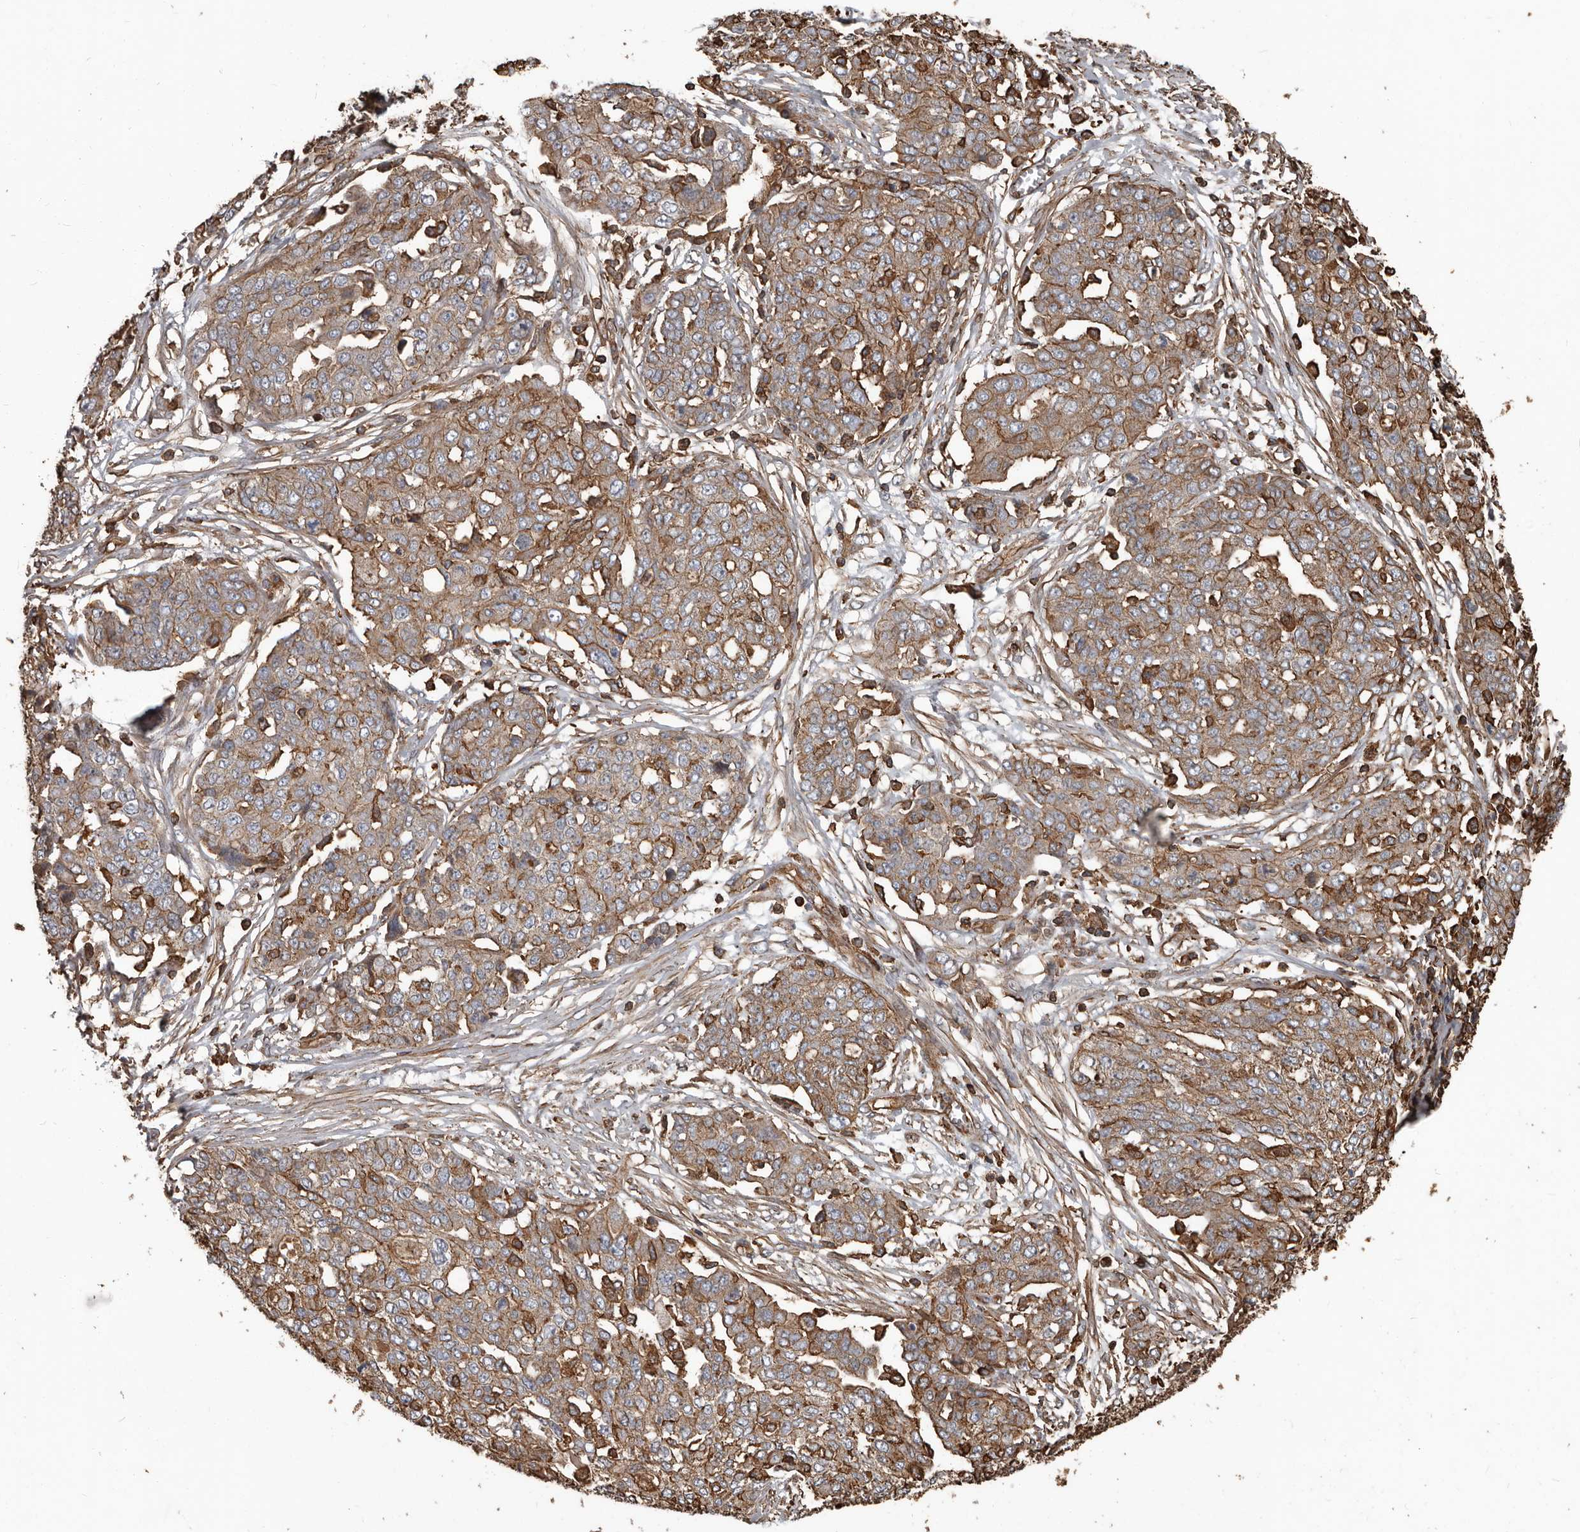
{"staining": {"intensity": "moderate", "quantity": ">75%", "location": "cytoplasmic/membranous"}, "tissue": "ovarian cancer", "cell_type": "Tumor cells", "image_type": "cancer", "snomed": [{"axis": "morphology", "description": "Cystadenocarcinoma, serous, NOS"}, {"axis": "topography", "description": "Soft tissue"}, {"axis": "topography", "description": "Ovary"}], "caption": "Protein expression by immunohistochemistry displays moderate cytoplasmic/membranous expression in about >75% of tumor cells in ovarian cancer (serous cystadenocarcinoma). (DAB = brown stain, brightfield microscopy at high magnification).", "gene": "DENND6B", "patient": {"sex": "female", "age": 57}}